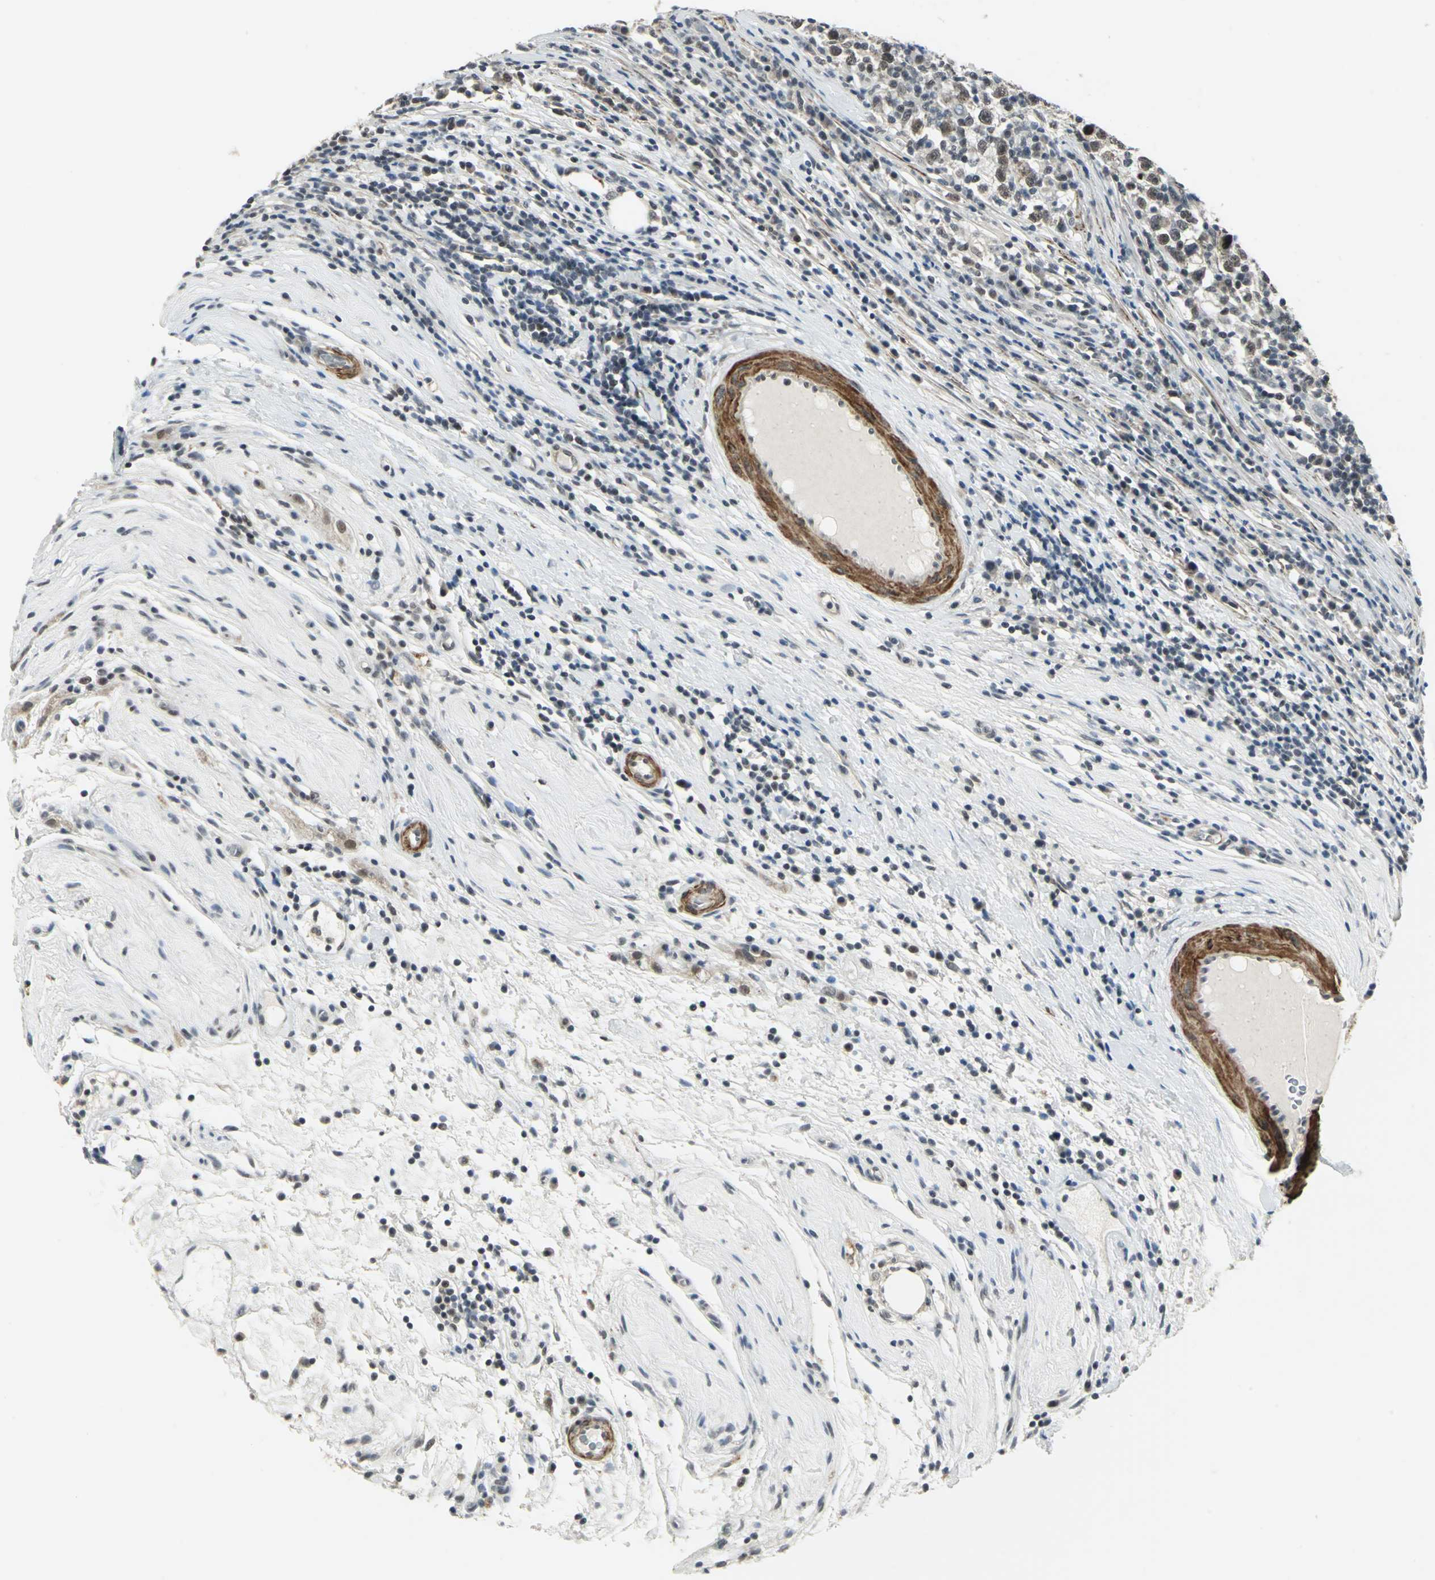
{"staining": {"intensity": "weak", "quantity": ">75%", "location": "cytoplasmic/membranous,nuclear"}, "tissue": "testis cancer", "cell_type": "Tumor cells", "image_type": "cancer", "snomed": [{"axis": "morphology", "description": "Seminoma, NOS"}, {"axis": "topography", "description": "Testis"}], "caption": "The immunohistochemical stain labels weak cytoplasmic/membranous and nuclear staining in tumor cells of testis seminoma tissue.", "gene": "MTA1", "patient": {"sex": "male", "age": 43}}